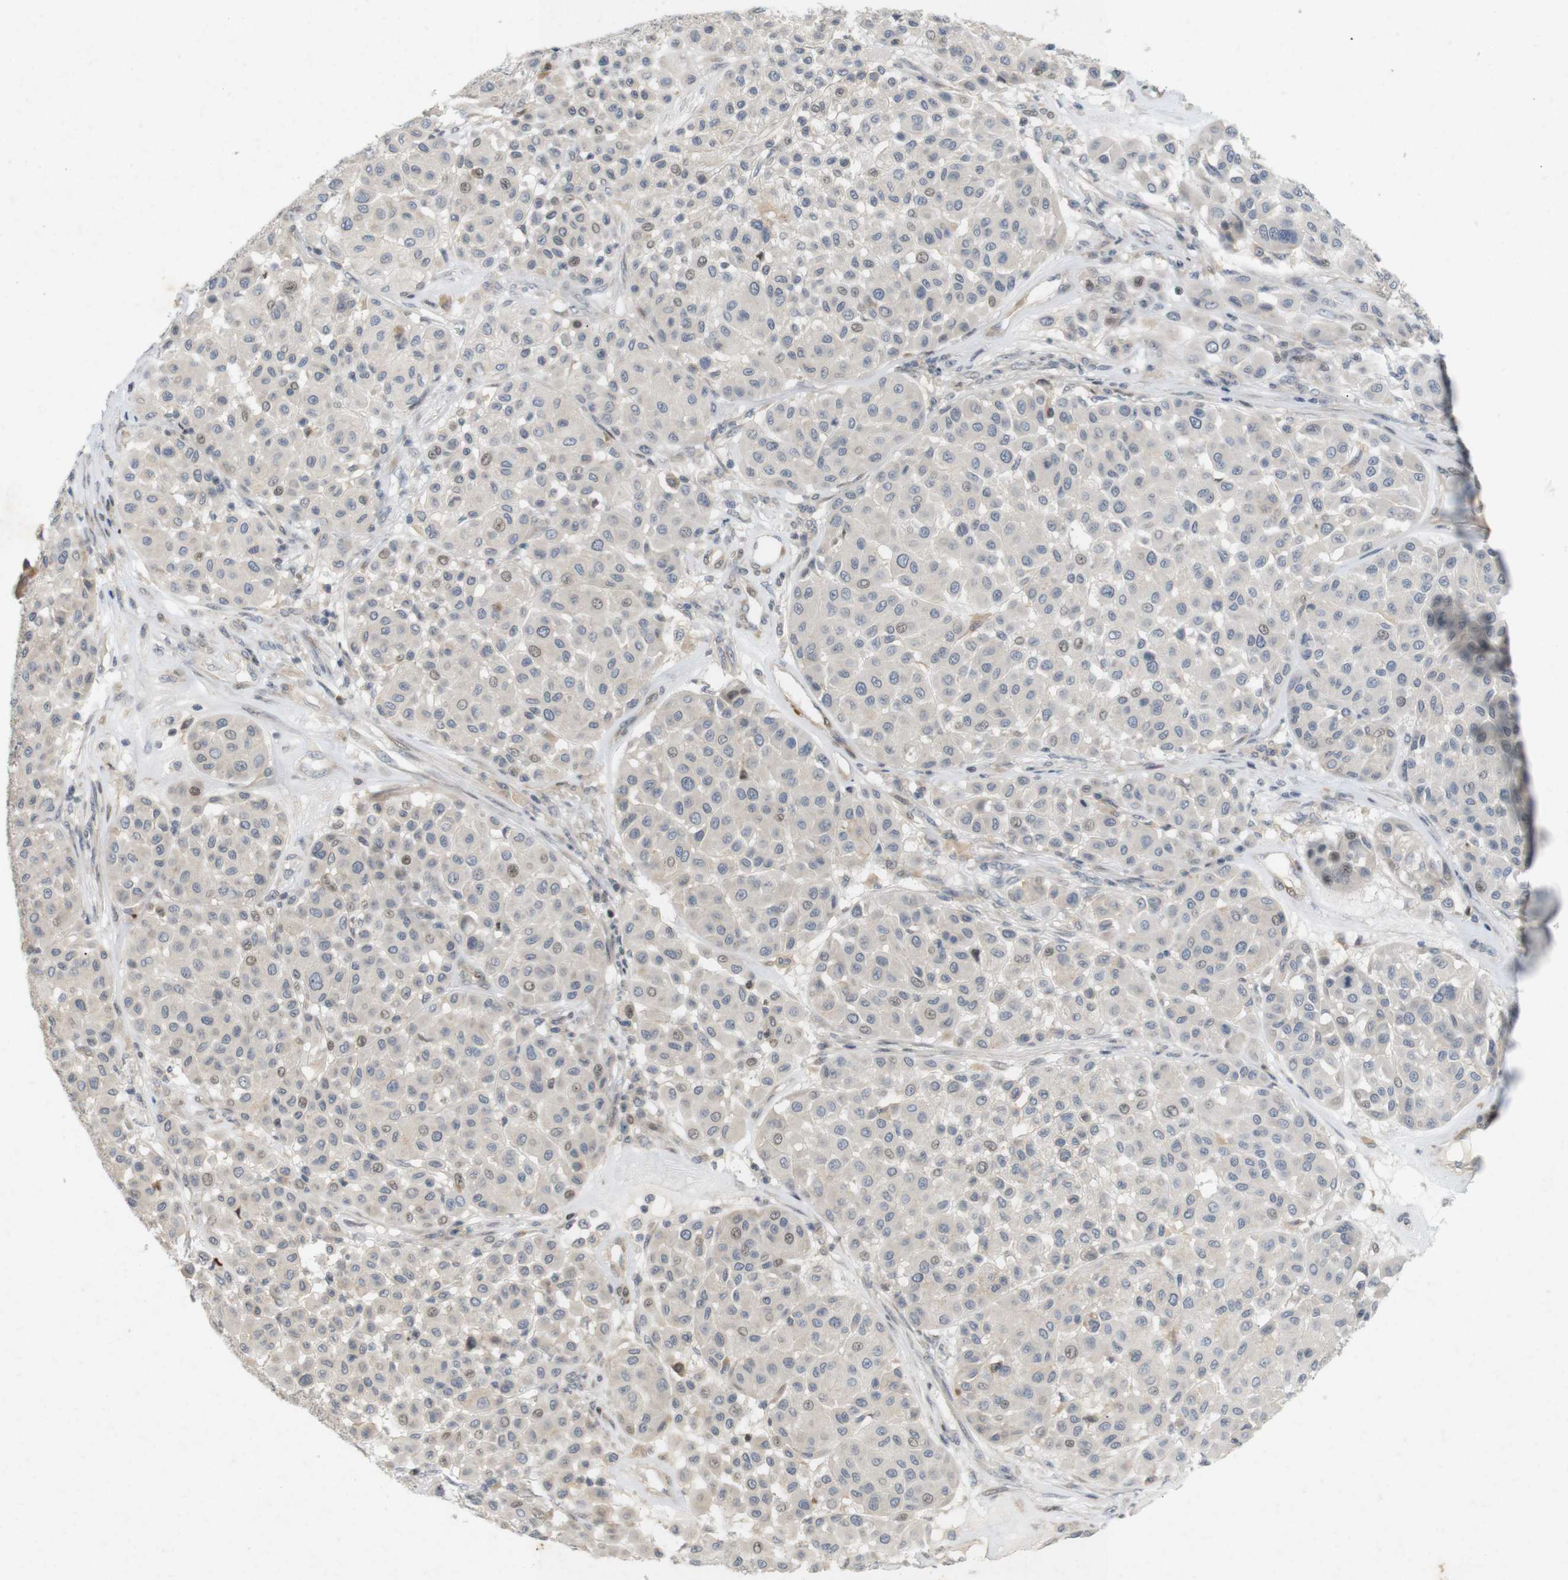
{"staining": {"intensity": "weak", "quantity": "<25%", "location": "nuclear"}, "tissue": "melanoma", "cell_type": "Tumor cells", "image_type": "cancer", "snomed": [{"axis": "morphology", "description": "Malignant melanoma, Metastatic site"}, {"axis": "topography", "description": "Soft tissue"}], "caption": "DAB immunohistochemical staining of human melanoma displays no significant positivity in tumor cells.", "gene": "PPP1R14A", "patient": {"sex": "male", "age": 41}}